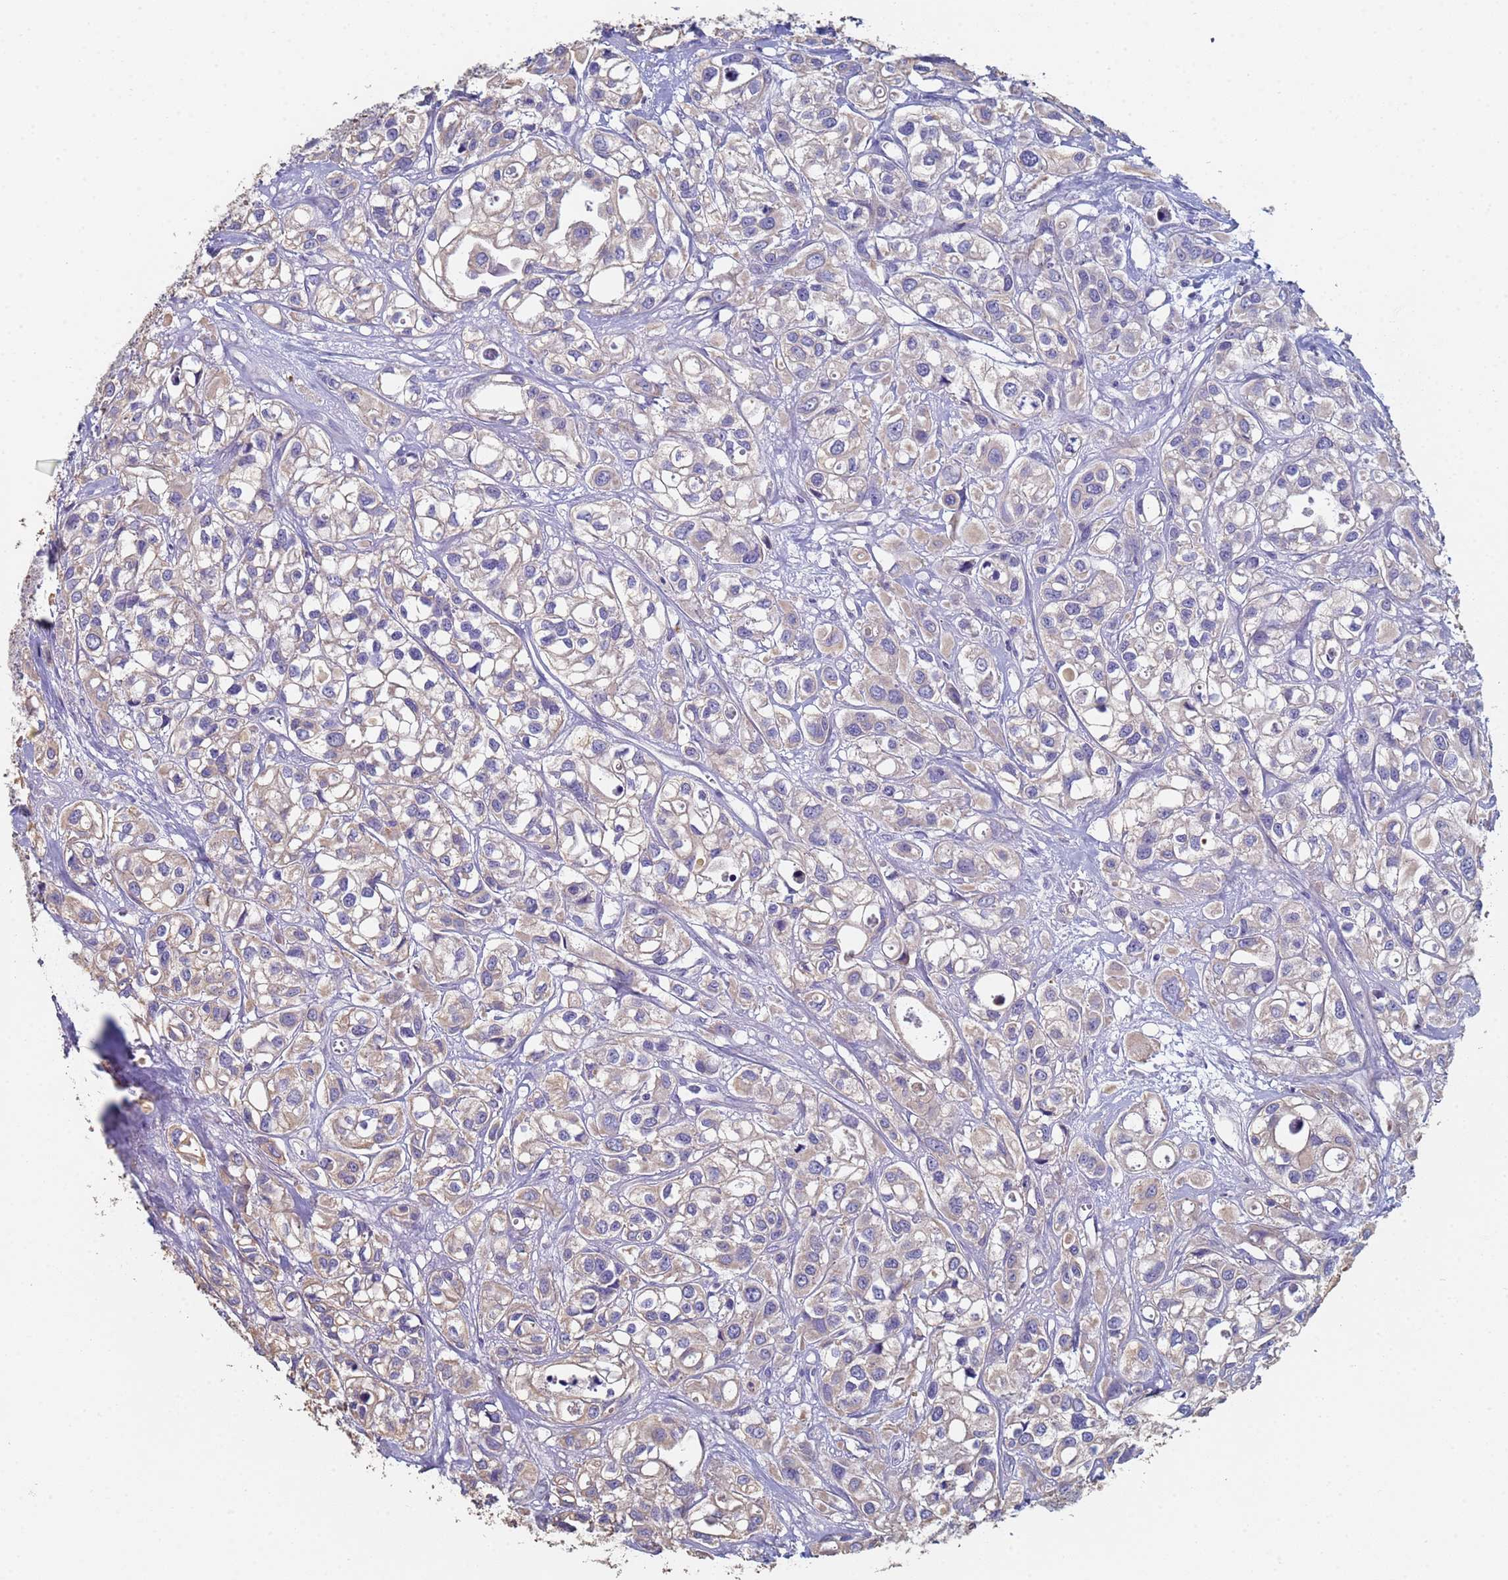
{"staining": {"intensity": "weak", "quantity": ">75%", "location": "cytoplasmic/membranous"}, "tissue": "urothelial cancer", "cell_type": "Tumor cells", "image_type": "cancer", "snomed": [{"axis": "morphology", "description": "Urothelial carcinoma, High grade"}, {"axis": "topography", "description": "Urinary bladder"}], "caption": "Immunohistochemistry (IHC) image of neoplastic tissue: urothelial cancer stained using immunohistochemistry (IHC) exhibits low levels of weak protein expression localized specifically in the cytoplasmic/membranous of tumor cells, appearing as a cytoplasmic/membranous brown color.", "gene": "ABCA8", "patient": {"sex": "male", "age": 67}}